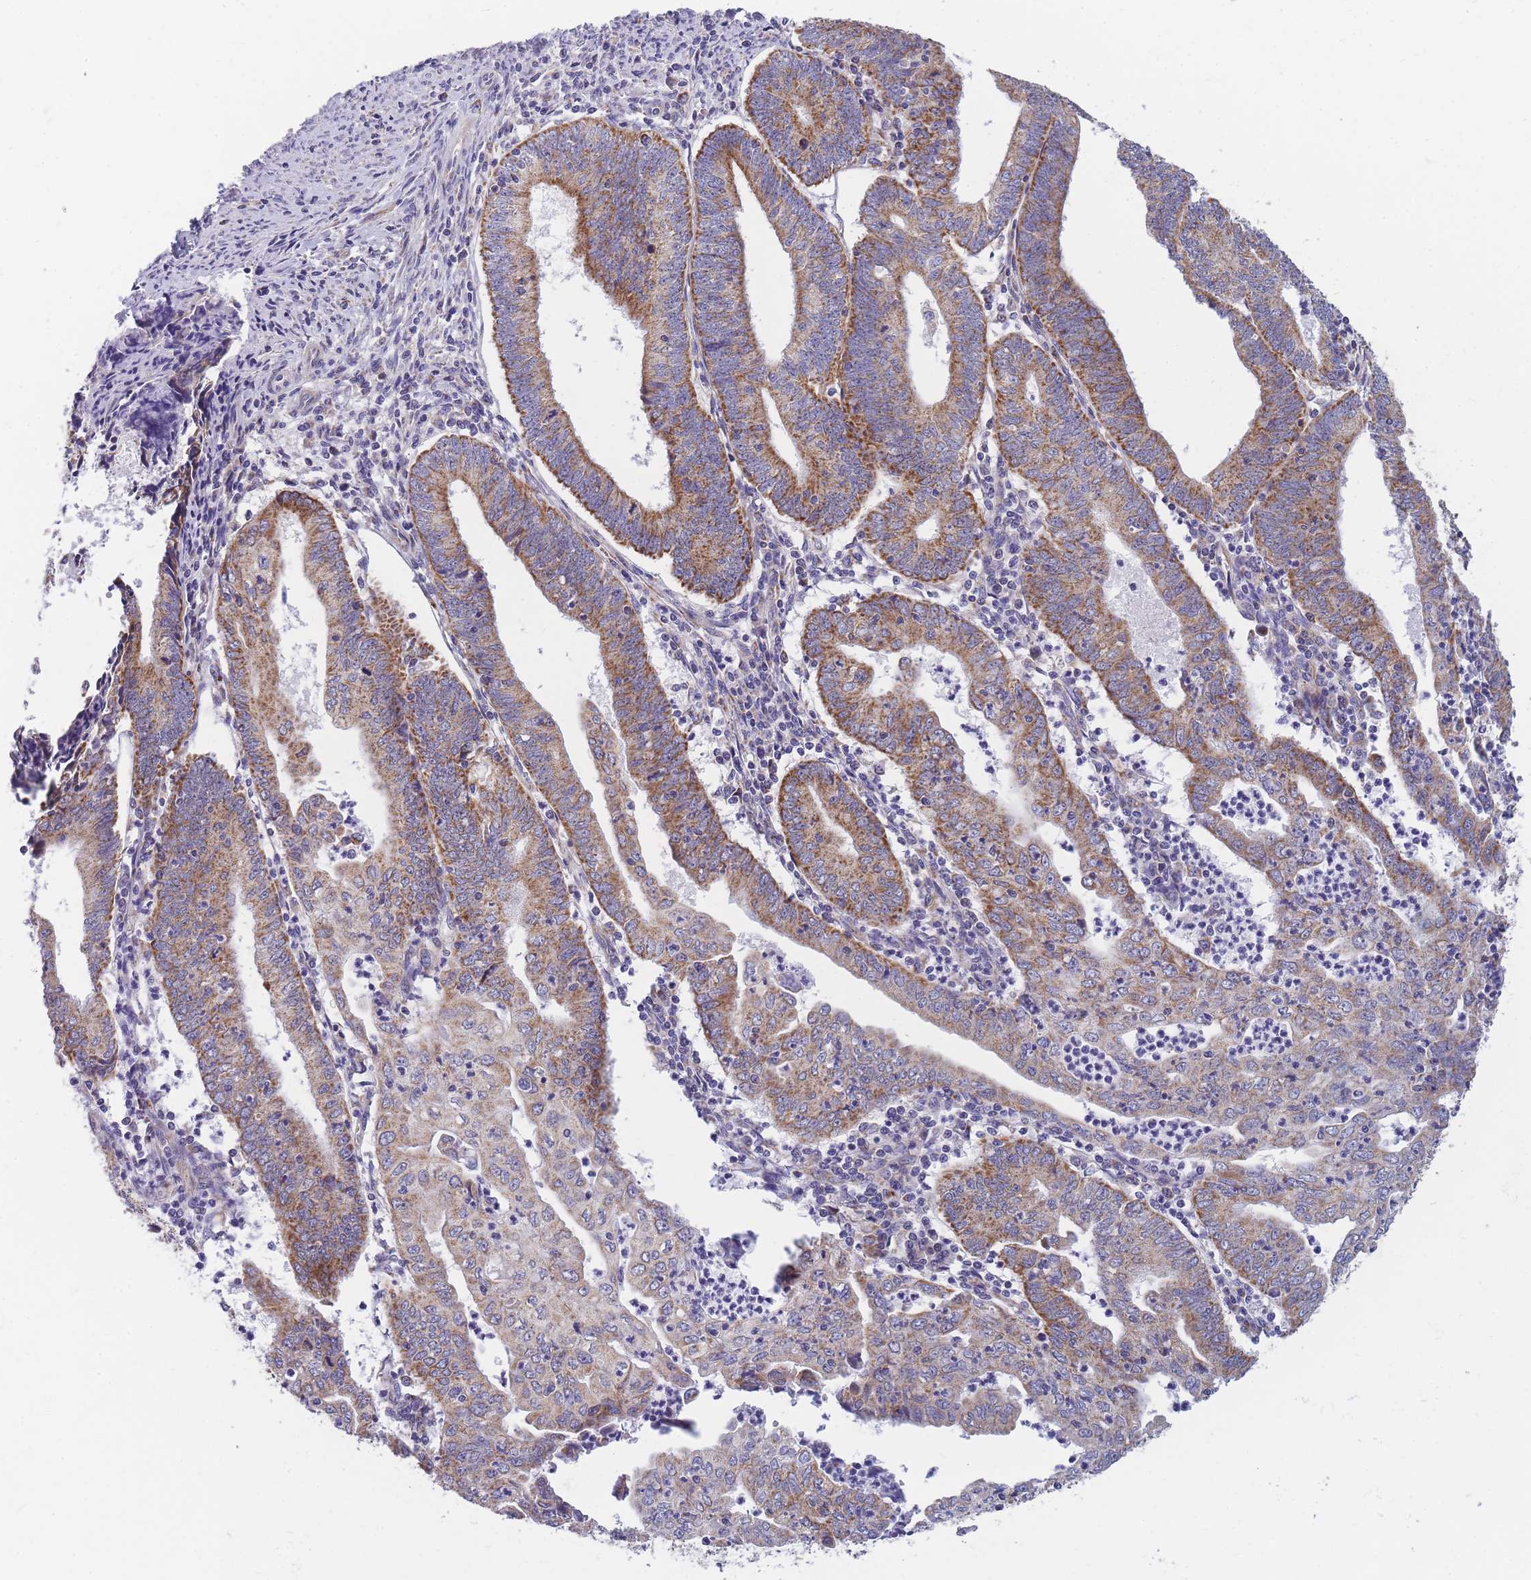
{"staining": {"intensity": "moderate", "quantity": ">75%", "location": "cytoplasmic/membranous"}, "tissue": "endometrial cancer", "cell_type": "Tumor cells", "image_type": "cancer", "snomed": [{"axis": "morphology", "description": "Adenocarcinoma, NOS"}, {"axis": "topography", "description": "Endometrium"}], "caption": "Immunohistochemical staining of human endometrial cancer (adenocarcinoma) shows medium levels of moderate cytoplasmic/membranous protein staining in about >75% of tumor cells. The staining is performed using DAB brown chromogen to label protein expression. The nuclei are counter-stained blue using hematoxylin.", "gene": "MRPS11", "patient": {"sex": "female", "age": 60}}